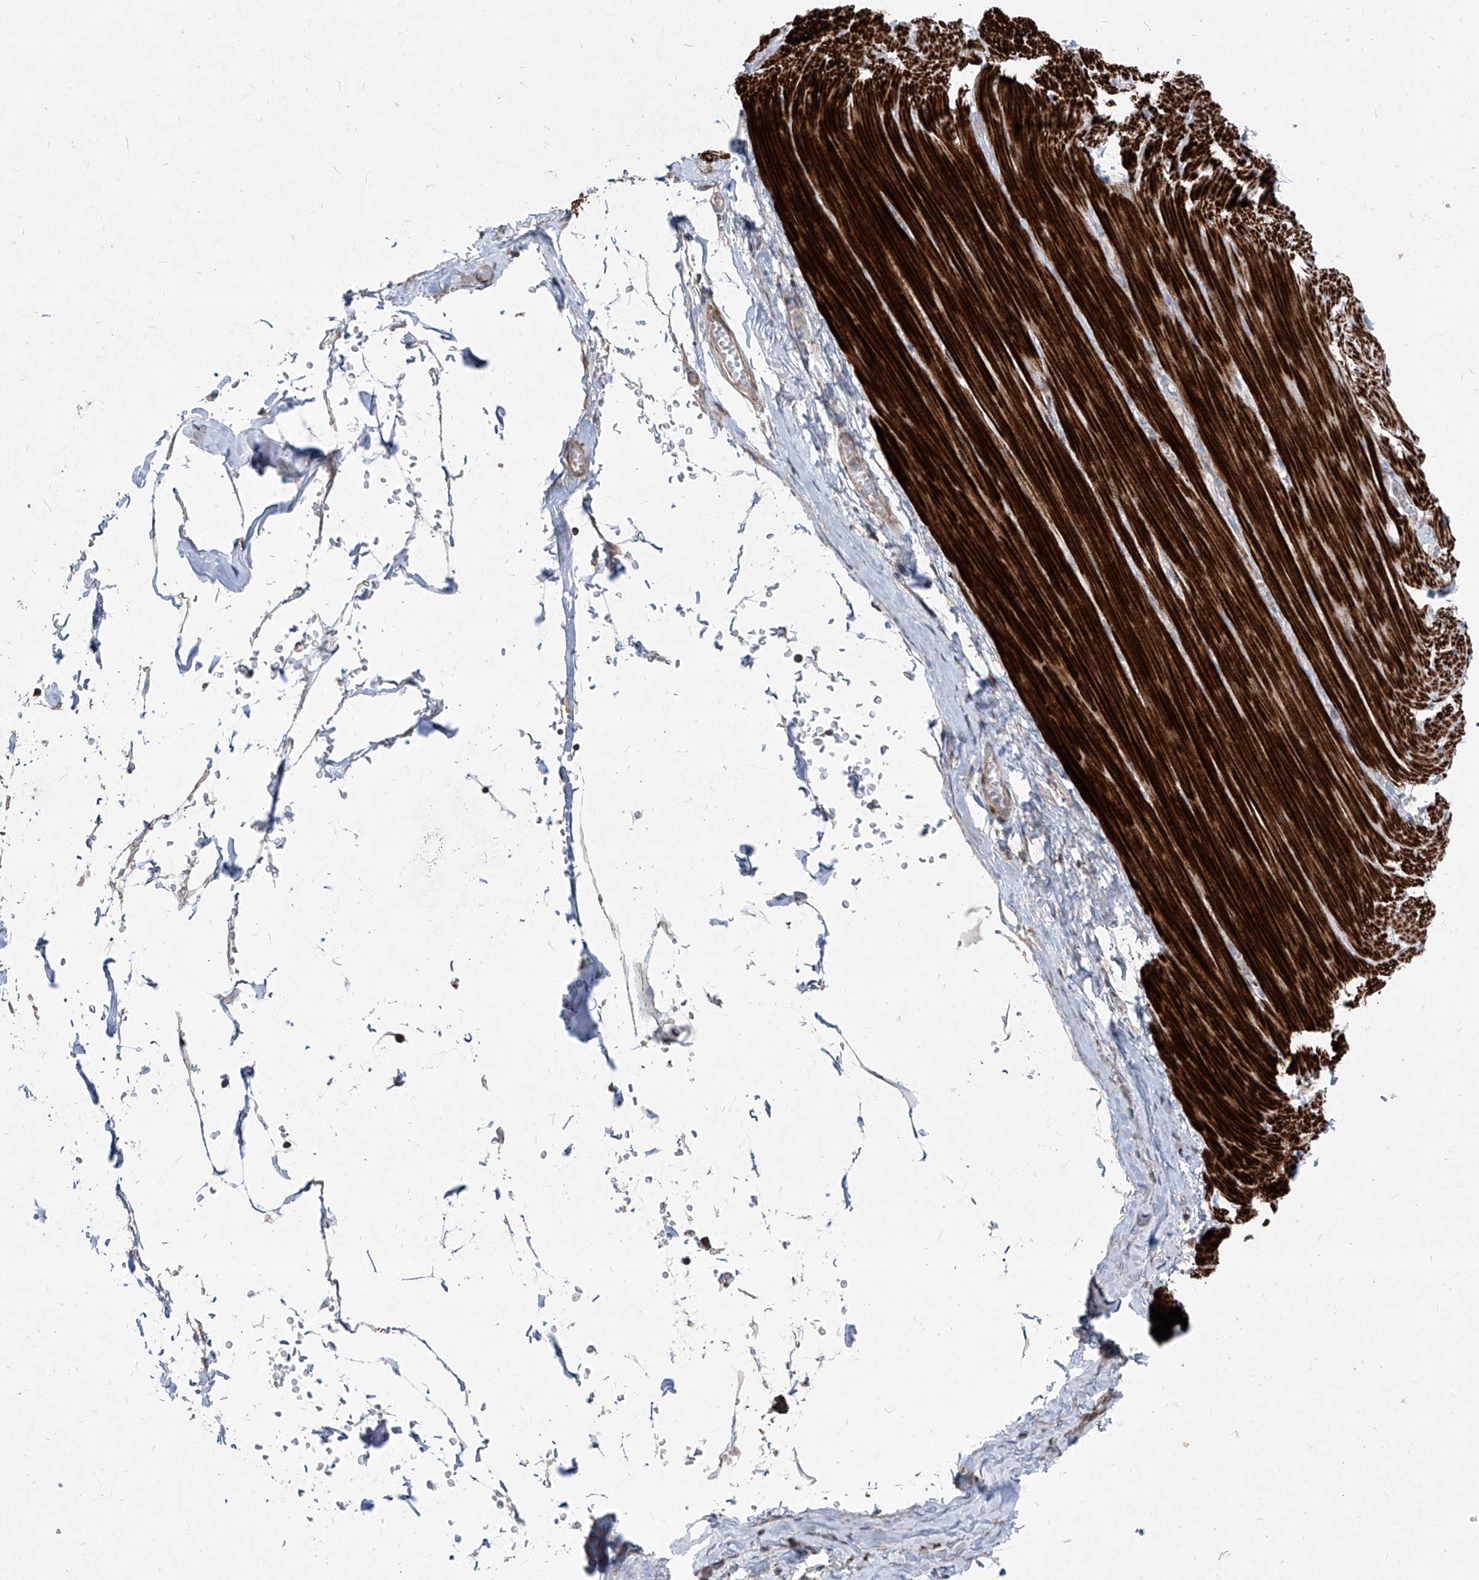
{"staining": {"intensity": "strong", "quantity": ">75%", "location": "cytoplasmic/membranous"}, "tissue": "smooth muscle", "cell_type": "Smooth muscle cells", "image_type": "normal", "snomed": [{"axis": "morphology", "description": "Normal tissue, NOS"}, {"axis": "morphology", "description": "Adenocarcinoma, NOS"}, {"axis": "topography", "description": "Colon"}, {"axis": "topography", "description": "Peripheral nerve tissue"}], "caption": "This is a histology image of immunohistochemistry (IHC) staining of normal smooth muscle, which shows strong expression in the cytoplasmic/membranous of smooth muscle cells.", "gene": "UFD1", "patient": {"sex": "male", "age": 14}}